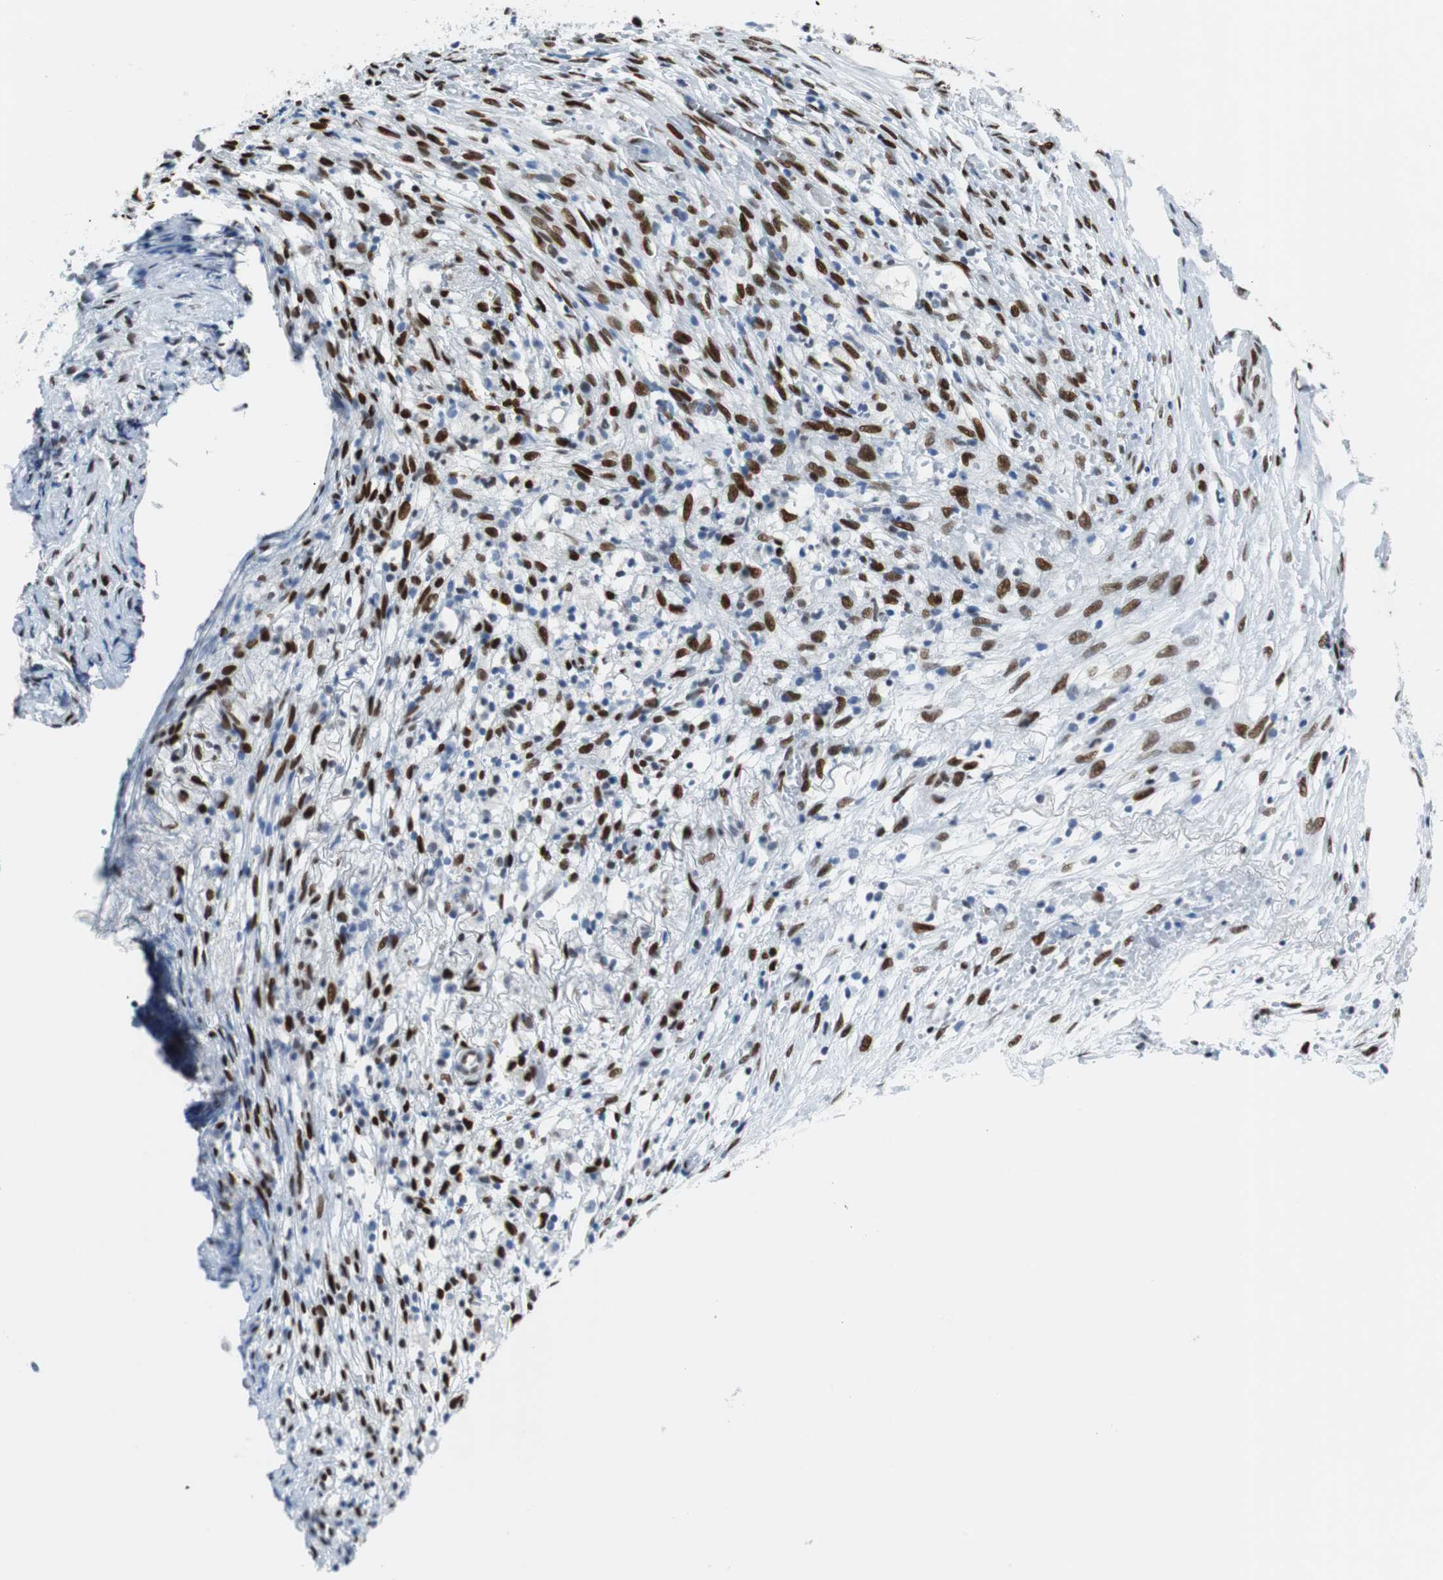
{"staining": {"intensity": "moderate", "quantity": ">75%", "location": "nuclear"}, "tissue": "ovarian cancer", "cell_type": "Tumor cells", "image_type": "cancer", "snomed": [{"axis": "morphology", "description": "Carcinoma, endometroid"}, {"axis": "topography", "description": "Ovary"}], "caption": "An IHC micrograph of neoplastic tissue is shown. Protein staining in brown labels moderate nuclear positivity in ovarian cancer within tumor cells.", "gene": "JUN", "patient": {"sex": "female", "age": 42}}